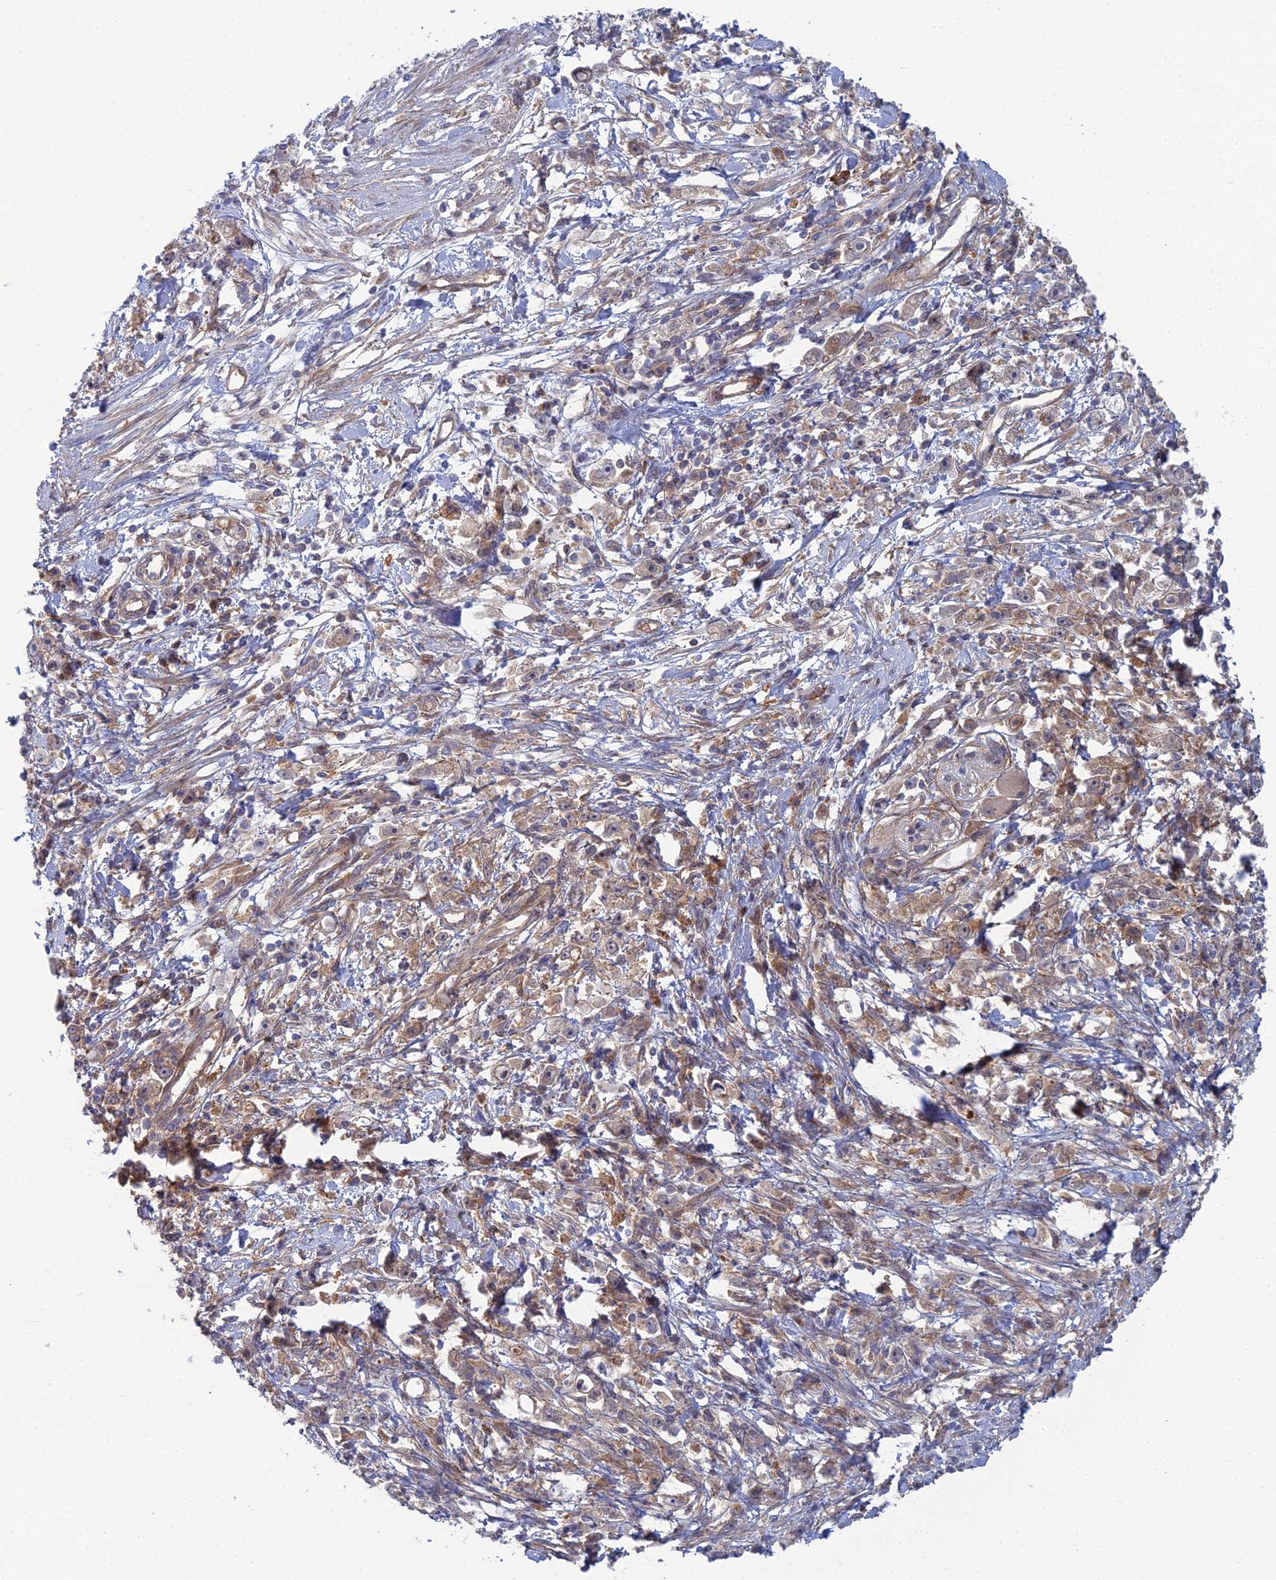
{"staining": {"intensity": "weak", "quantity": ">75%", "location": "cytoplasmic/membranous"}, "tissue": "stomach cancer", "cell_type": "Tumor cells", "image_type": "cancer", "snomed": [{"axis": "morphology", "description": "Adenocarcinoma, NOS"}, {"axis": "topography", "description": "Stomach"}], "caption": "Immunohistochemistry (IHC) of human stomach cancer (adenocarcinoma) shows low levels of weak cytoplasmic/membranous staining in approximately >75% of tumor cells. Nuclei are stained in blue.", "gene": "ABHD1", "patient": {"sex": "female", "age": 59}}